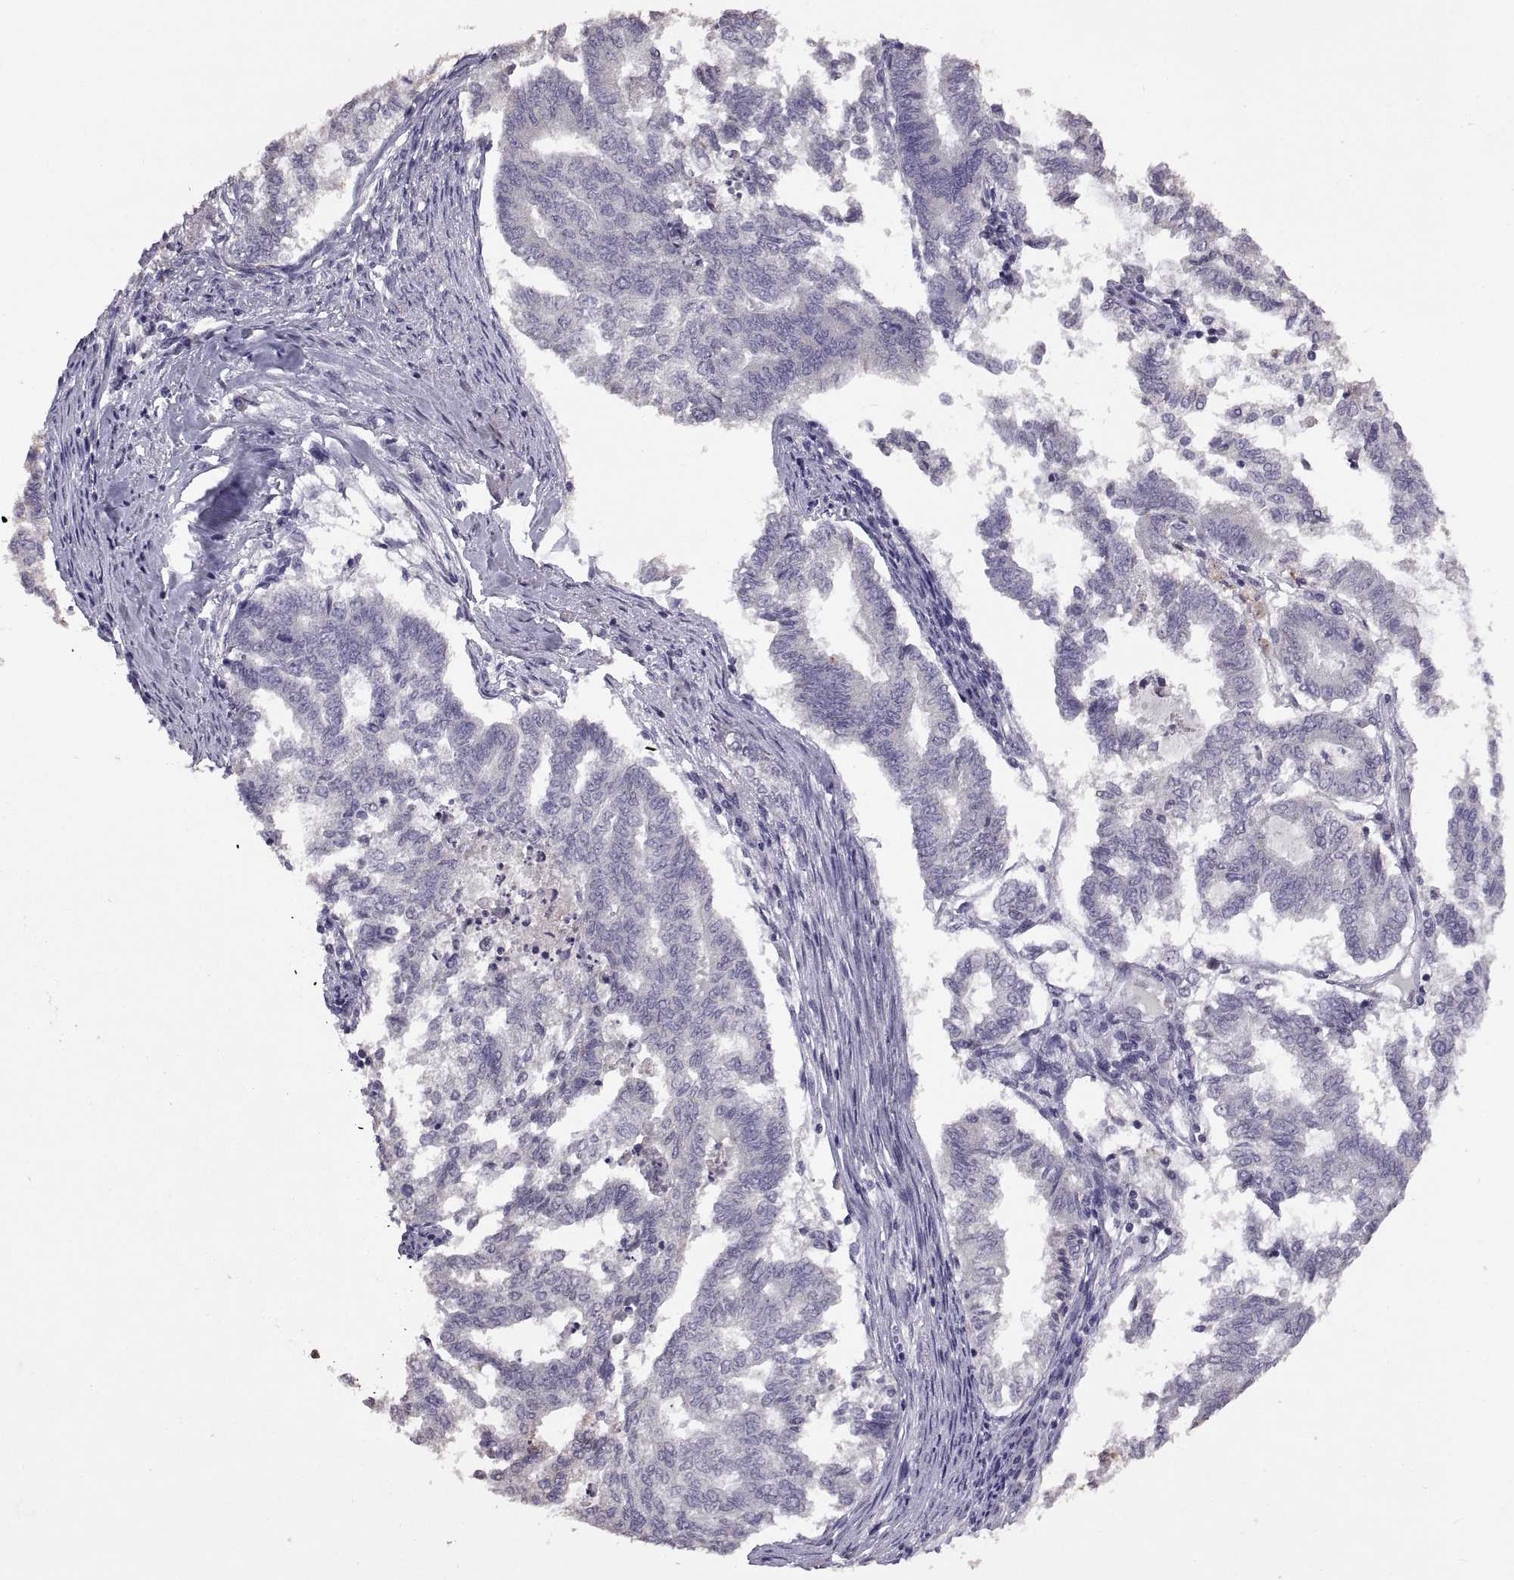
{"staining": {"intensity": "negative", "quantity": "none", "location": "none"}, "tissue": "endometrial cancer", "cell_type": "Tumor cells", "image_type": "cancer", "snomed": [{"axis": "morphology", "description": "Adenocarcinoma, NOS"}, {"axis": "topography", "description": "Endometrium"}], "caption": "This image is of adenocarcinoma (endometrial) stained with immunohistochemistry to label a protein in brown with the nuclei are counter-stained blue. There is no staining in tumor cells.", "gene": "DEFB136", "patient": {"sex": "female", "age": 79}}